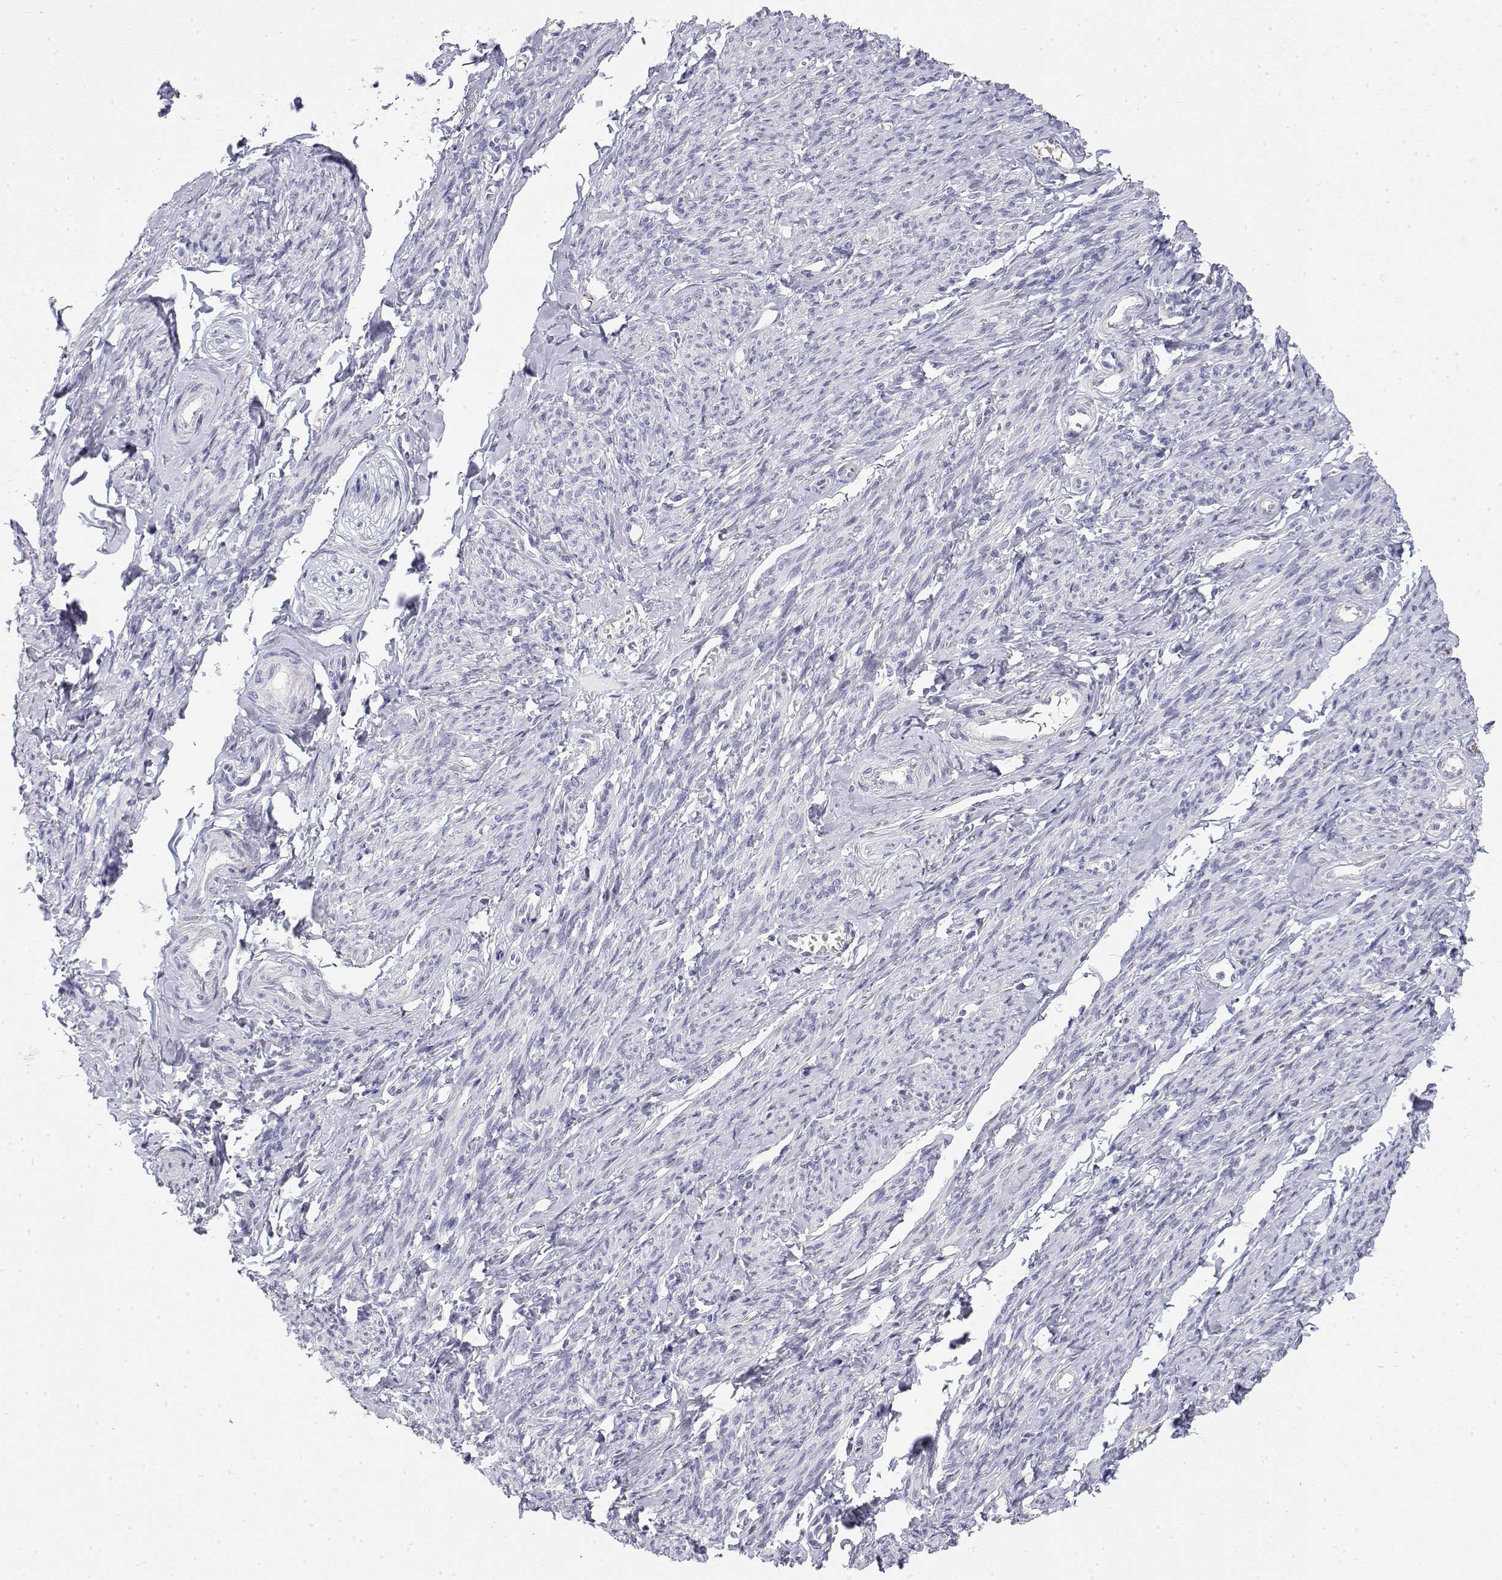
{"staining": {"intensity": "negative", "quantity": "none", "location": "none"}, "tissue": "smooth muscle", "cell_type": "Smooth muscle cells", "image_type": "normal", "snomed": [{"axis": "morphology", "description": "Normal tissue, NOS"}, {"axis": "topography", "description": "Smooth muscle"}], "caption": "This histopathology image is of benign smooth muscle stained with IHC to label a protein in brown with the nuclei are counter-stained blue. There is no expression in smooth muscle cells. The staining was performed using DAB (3,3'-diaminobenzidine) to visualize the protein expression in brown, while the nuclei were stained in blue with hematoxylin (Magnification: 20x).", "gene": "MISP", "patient": {"sex": "female", "age": 65}}